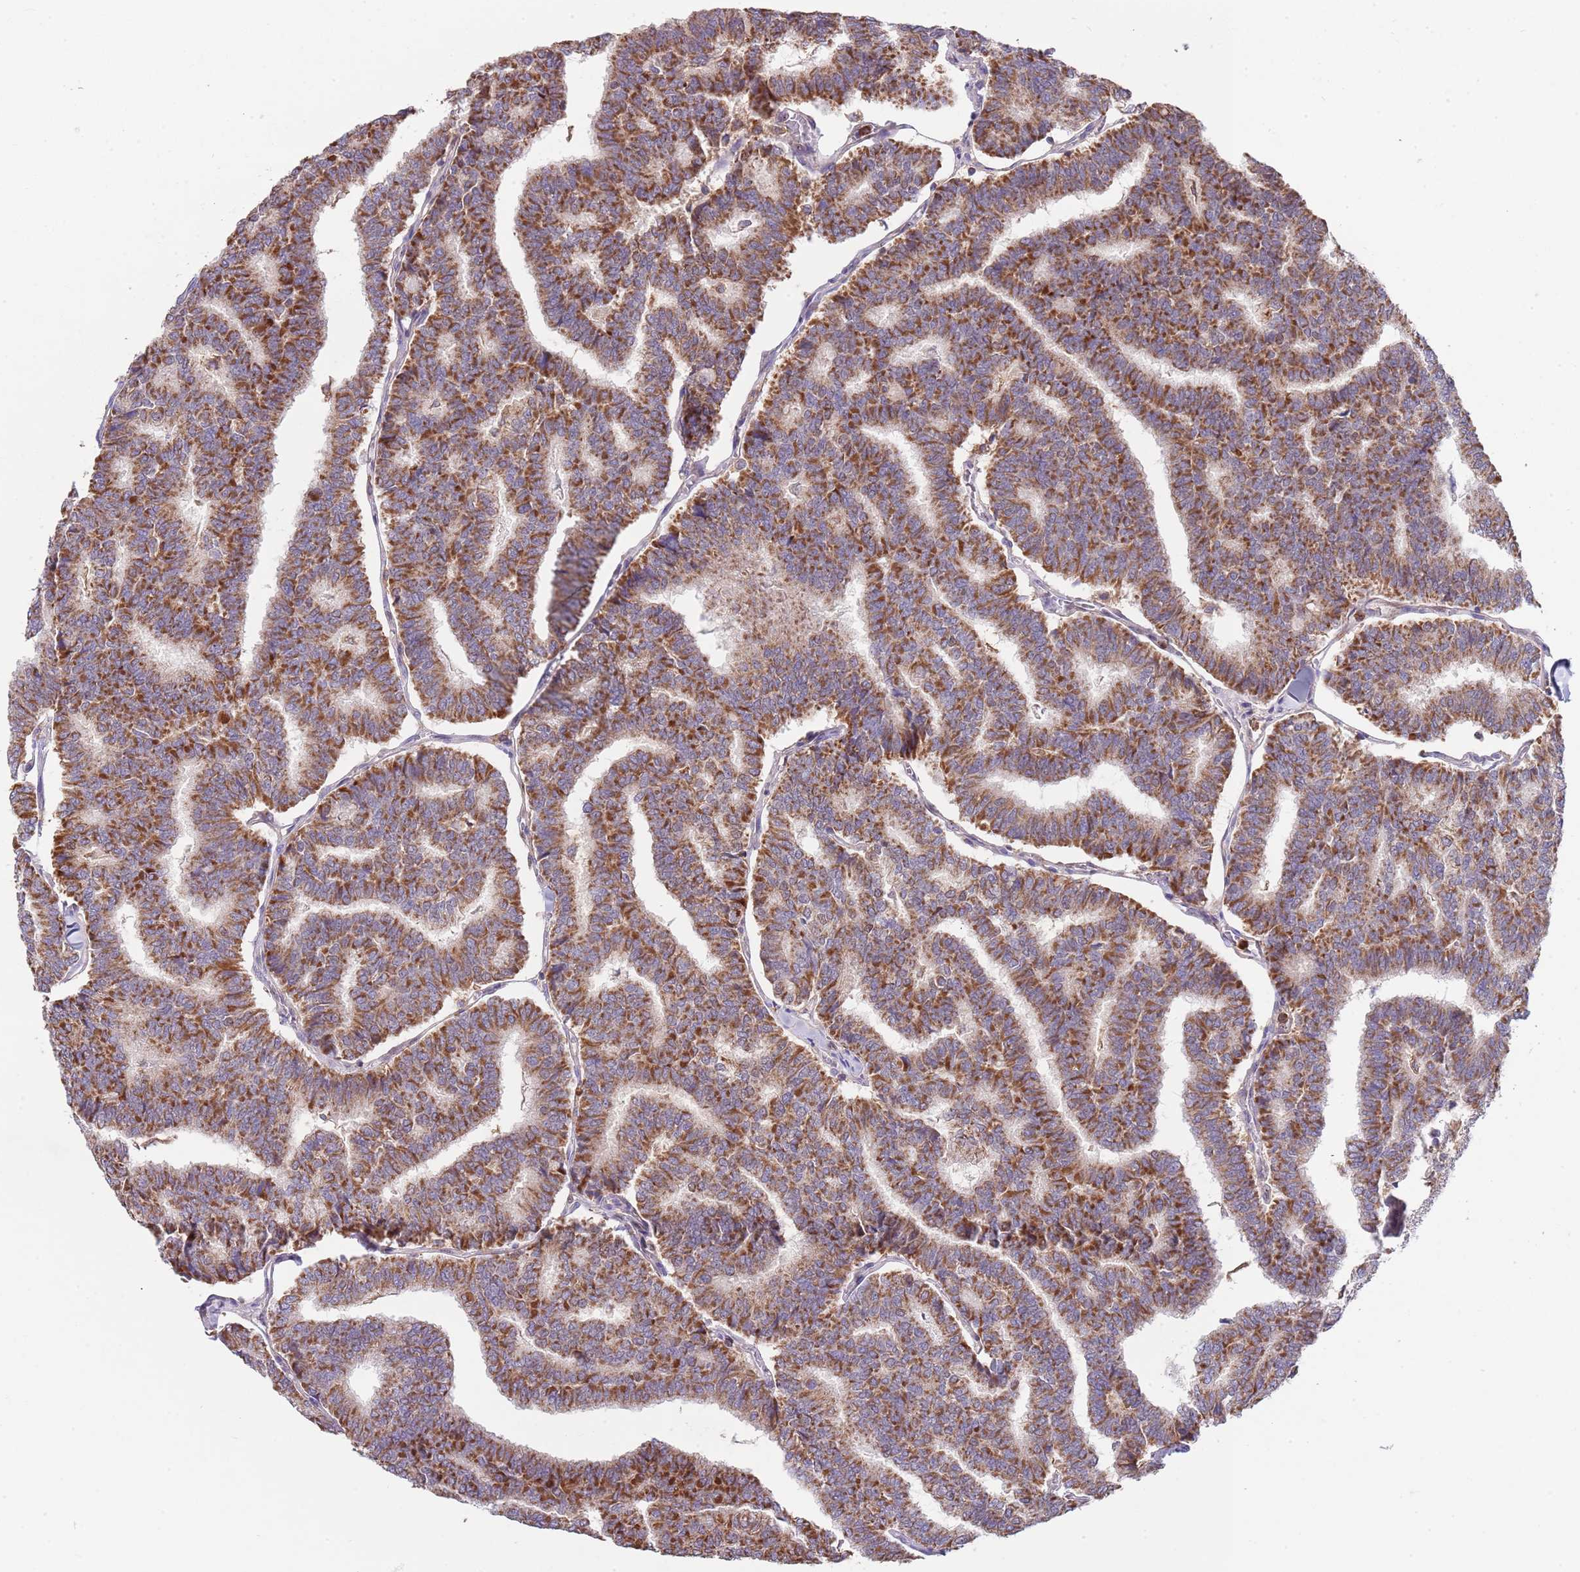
{"staining": {"intensity": "strong", "quantity": ">75%", "location": "cytoplasmic/membranous"}, "tissue": "thyroid cancer", "cell_type": "Tumor cells", "image_type": "cancer", "snomed": [{"axis": "morphology", "description": "Papillary adenocarcinoma, NOS"}, {"axis": "topography", "description": "Thyroid gland"}], "caption": "Approximately >75% of tumor cells in thyroid cancer demonstrate strong cytoplasmic/membranous protein staining as visualized by brown immunohistochemical staining.", "gene": "DDT", "patient": {"sex": "female", "age": 35}}